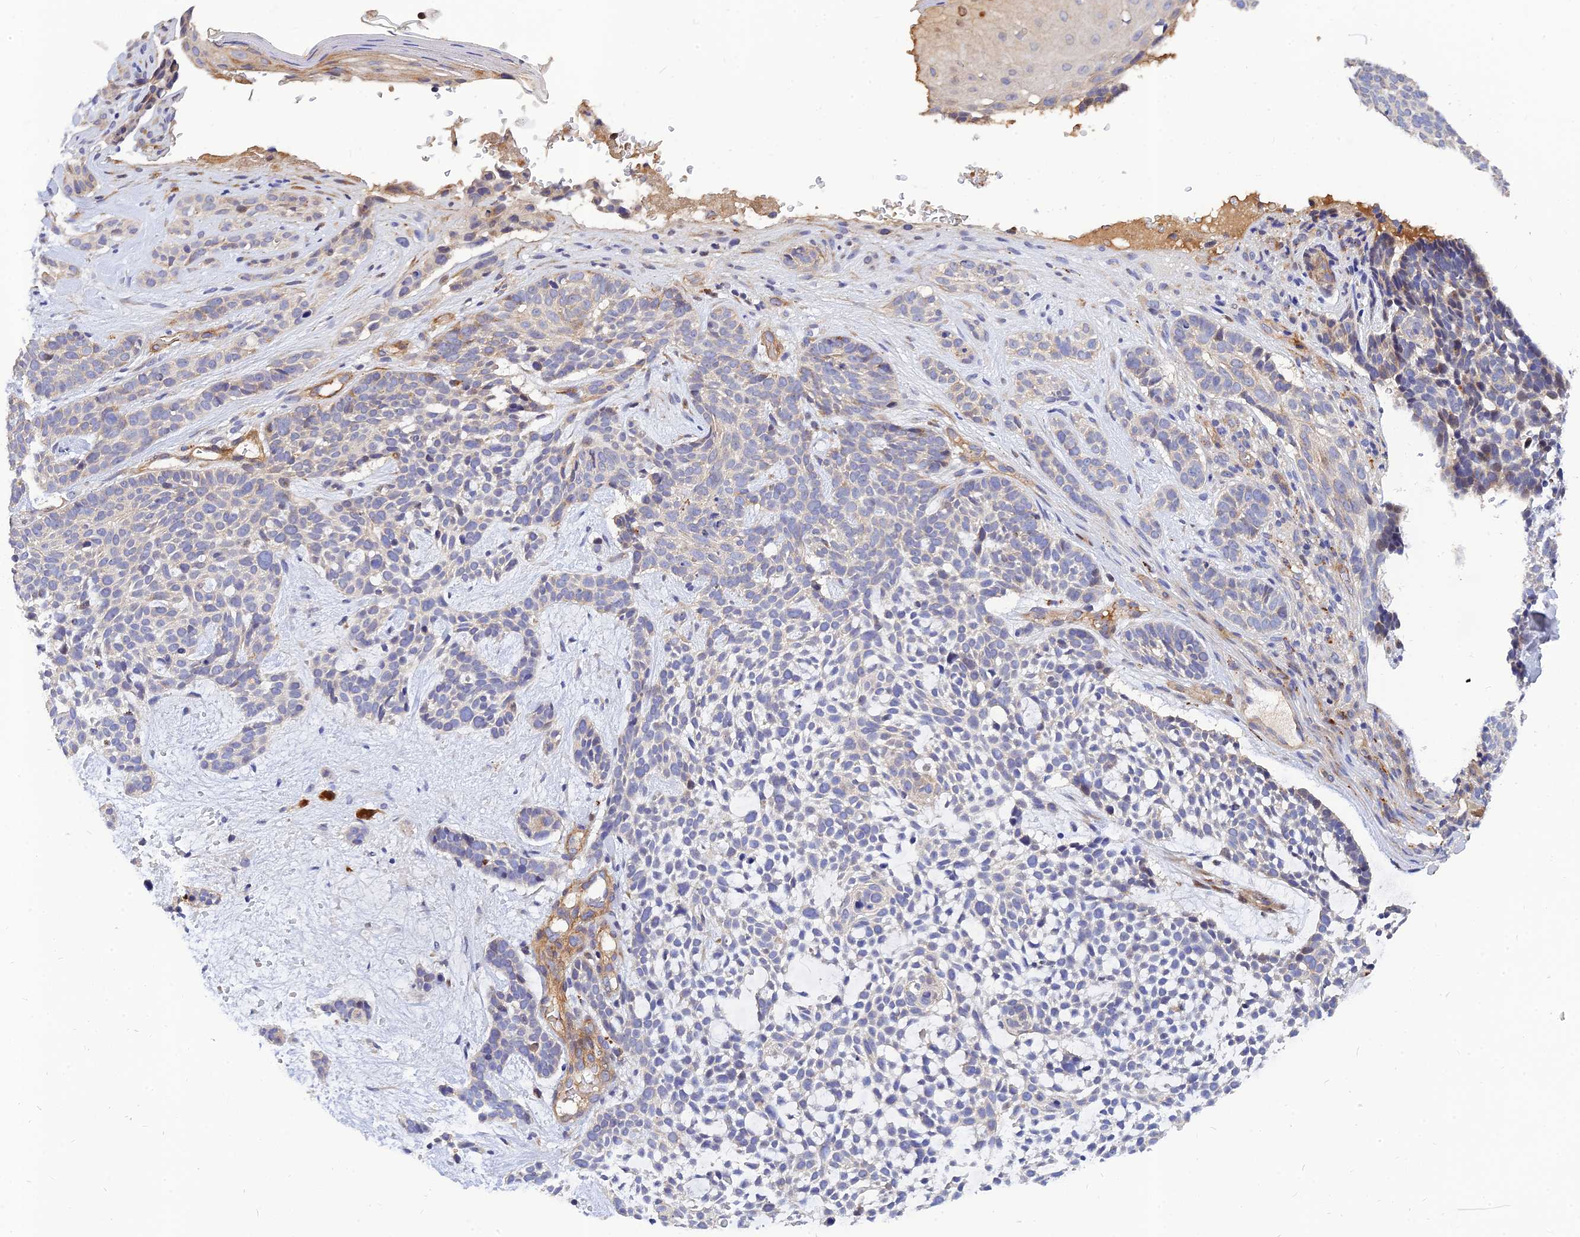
{"staining": {"intensity": "negative", "quantity": "none", "location": "none"}, "tissue": "skin cancer", "cell_type": "Tumor cells", "image_type": "cancer", "snomed": [{"axis": "morphology", "description": "Basal cell carcinoma"}, {"axis": "topography", "description": "Skin"}], "caption": "IHC photomicrograph of human skin cancer stained for a protein (brown), which shows no staining in tumor cells.", "gene": "MRPL35", "patient": {"sex": "male", "age": 71}}